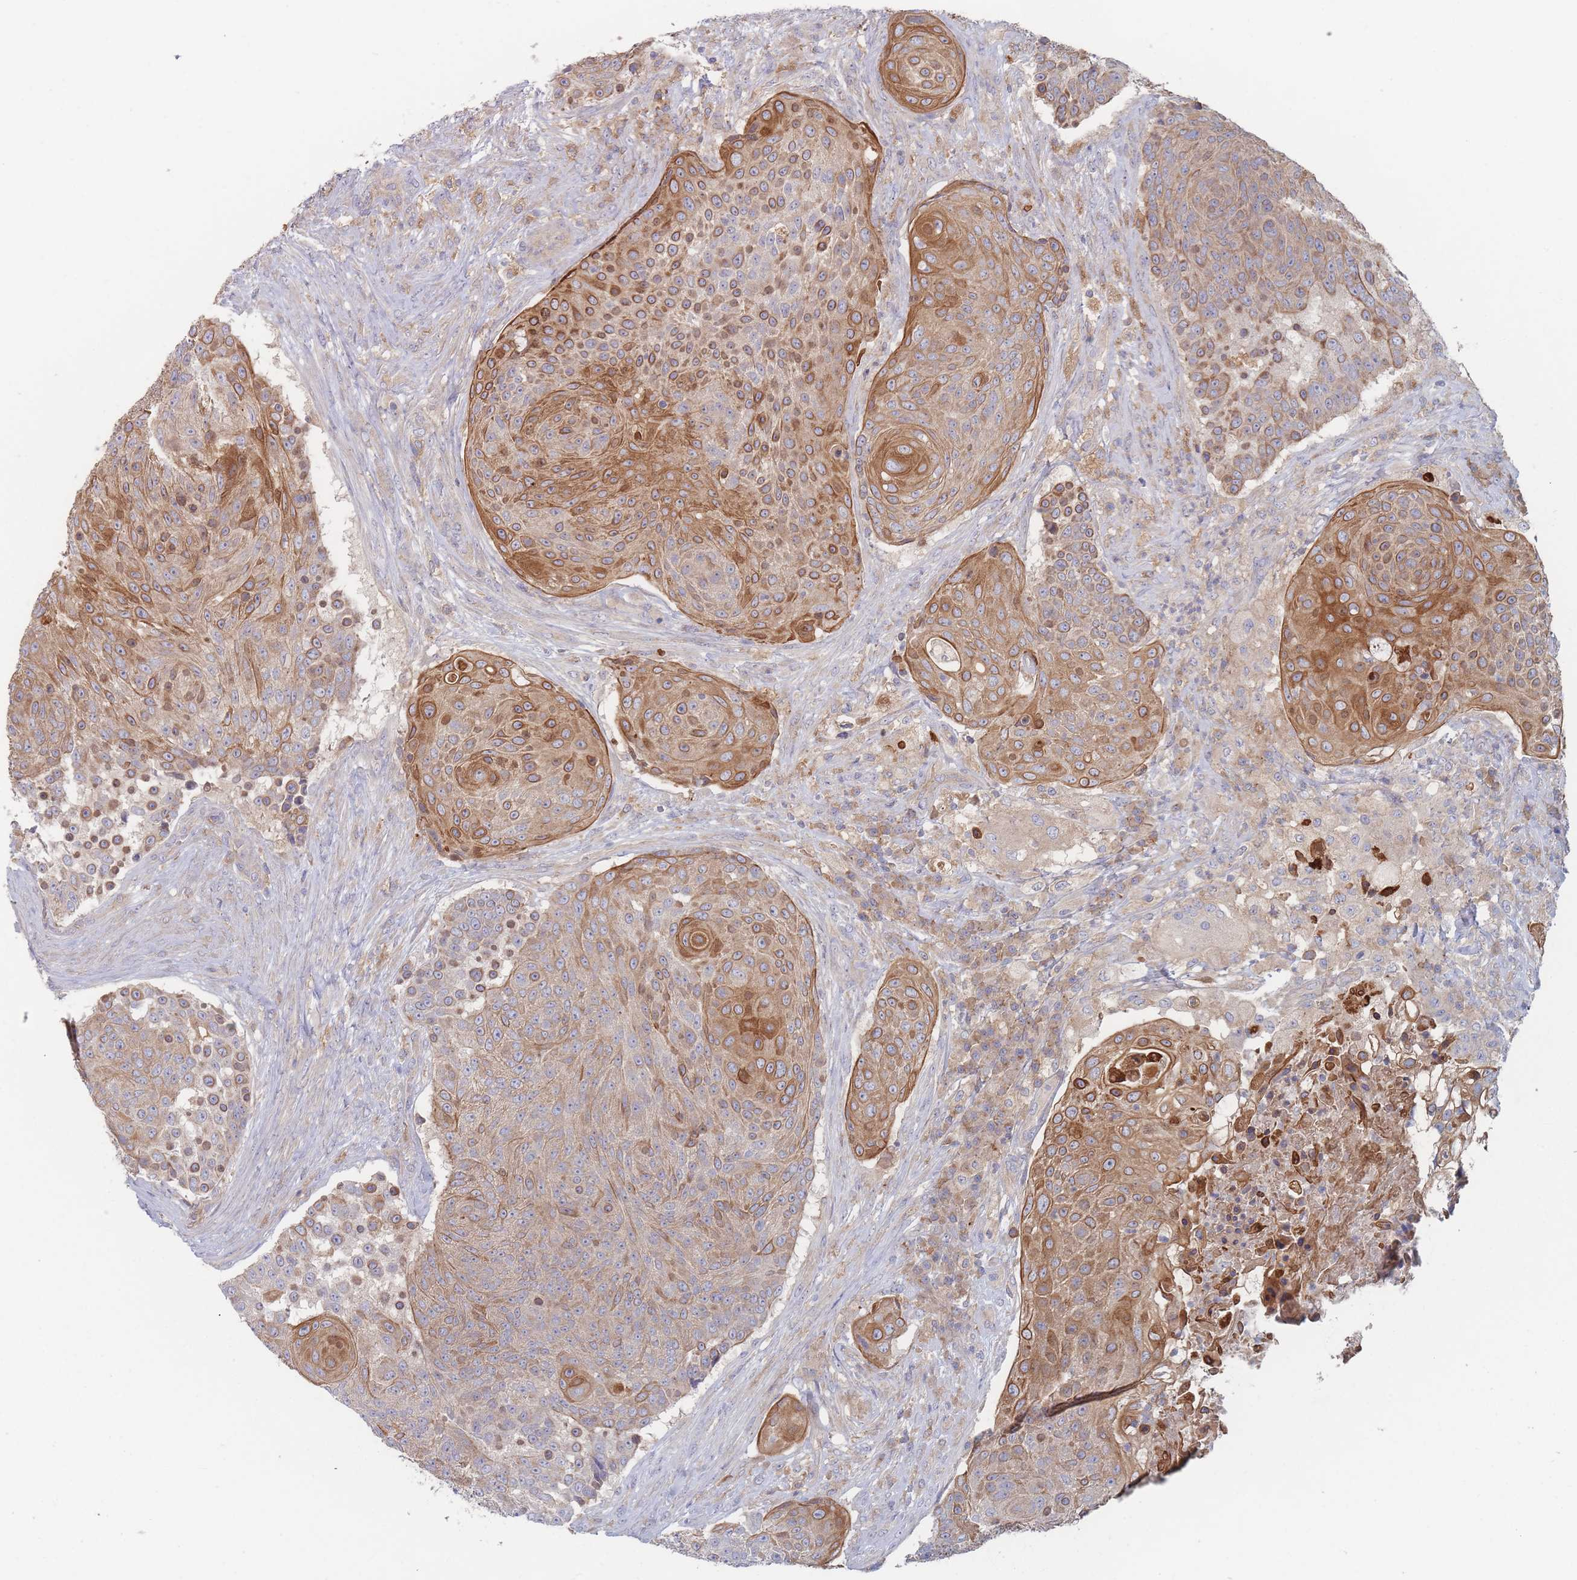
{"staining": {"intensity": "moderate", "quantity": "25%-75%", "location": "cytoplasmic/membranous"}, "tissue": "urothelial cancer", "cell_type": "Tumor cells", "image_type": "cancer", "snomed": [{"axis": "morphology", "description": "Urothelial carcinoma, High grade"}, {"axis": "topography", "description": "Urinary bladder"}], "caption": "Immunohistochemistry (IHC) micrograph of urothelial cancer stained for a protein (brown), which exhibits medium levels of moderate cytoplasmic/membranous expression in approximately 25%-75% of tumor cells.", "gene": "EFCC1", "patient": {"sex": "female", "age": 63}}